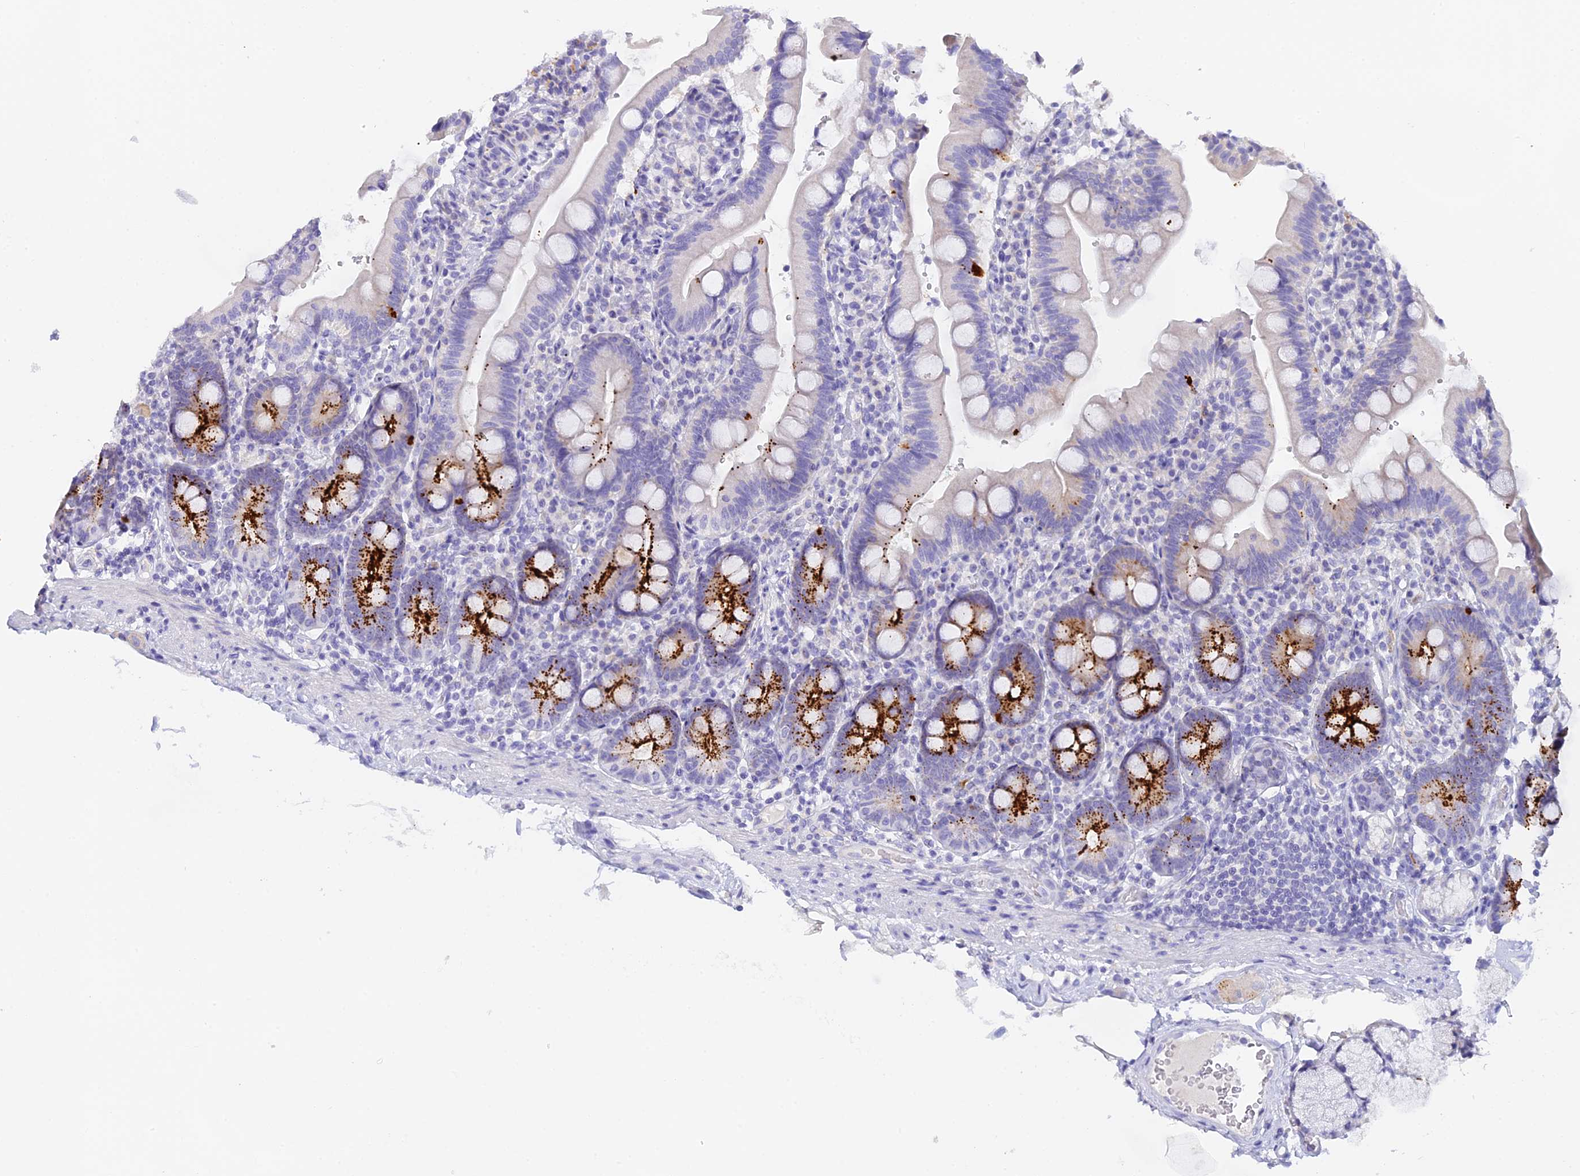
{"staining": {"intensity": "strong", "quantity": "25%-75%", "location": "cytoplasmic/membranous"}, "tissue": "duodenum", "cell_type": "Glandular cells", "image_type": "normal", "snomed": [{"axis": "morphology", "description": "Normal tissue, NOS"}, {"axis": "topography", "description": "Duodenum"}], "caption": "Strong cytoplasmic/membranous expression for a protein is seen in about 25%-75% of glandular cells of normal duodenum using immunohistochemistry (IHC).", "gene": "C12orf29", "patient": {"sex": "female", "age": 67}}